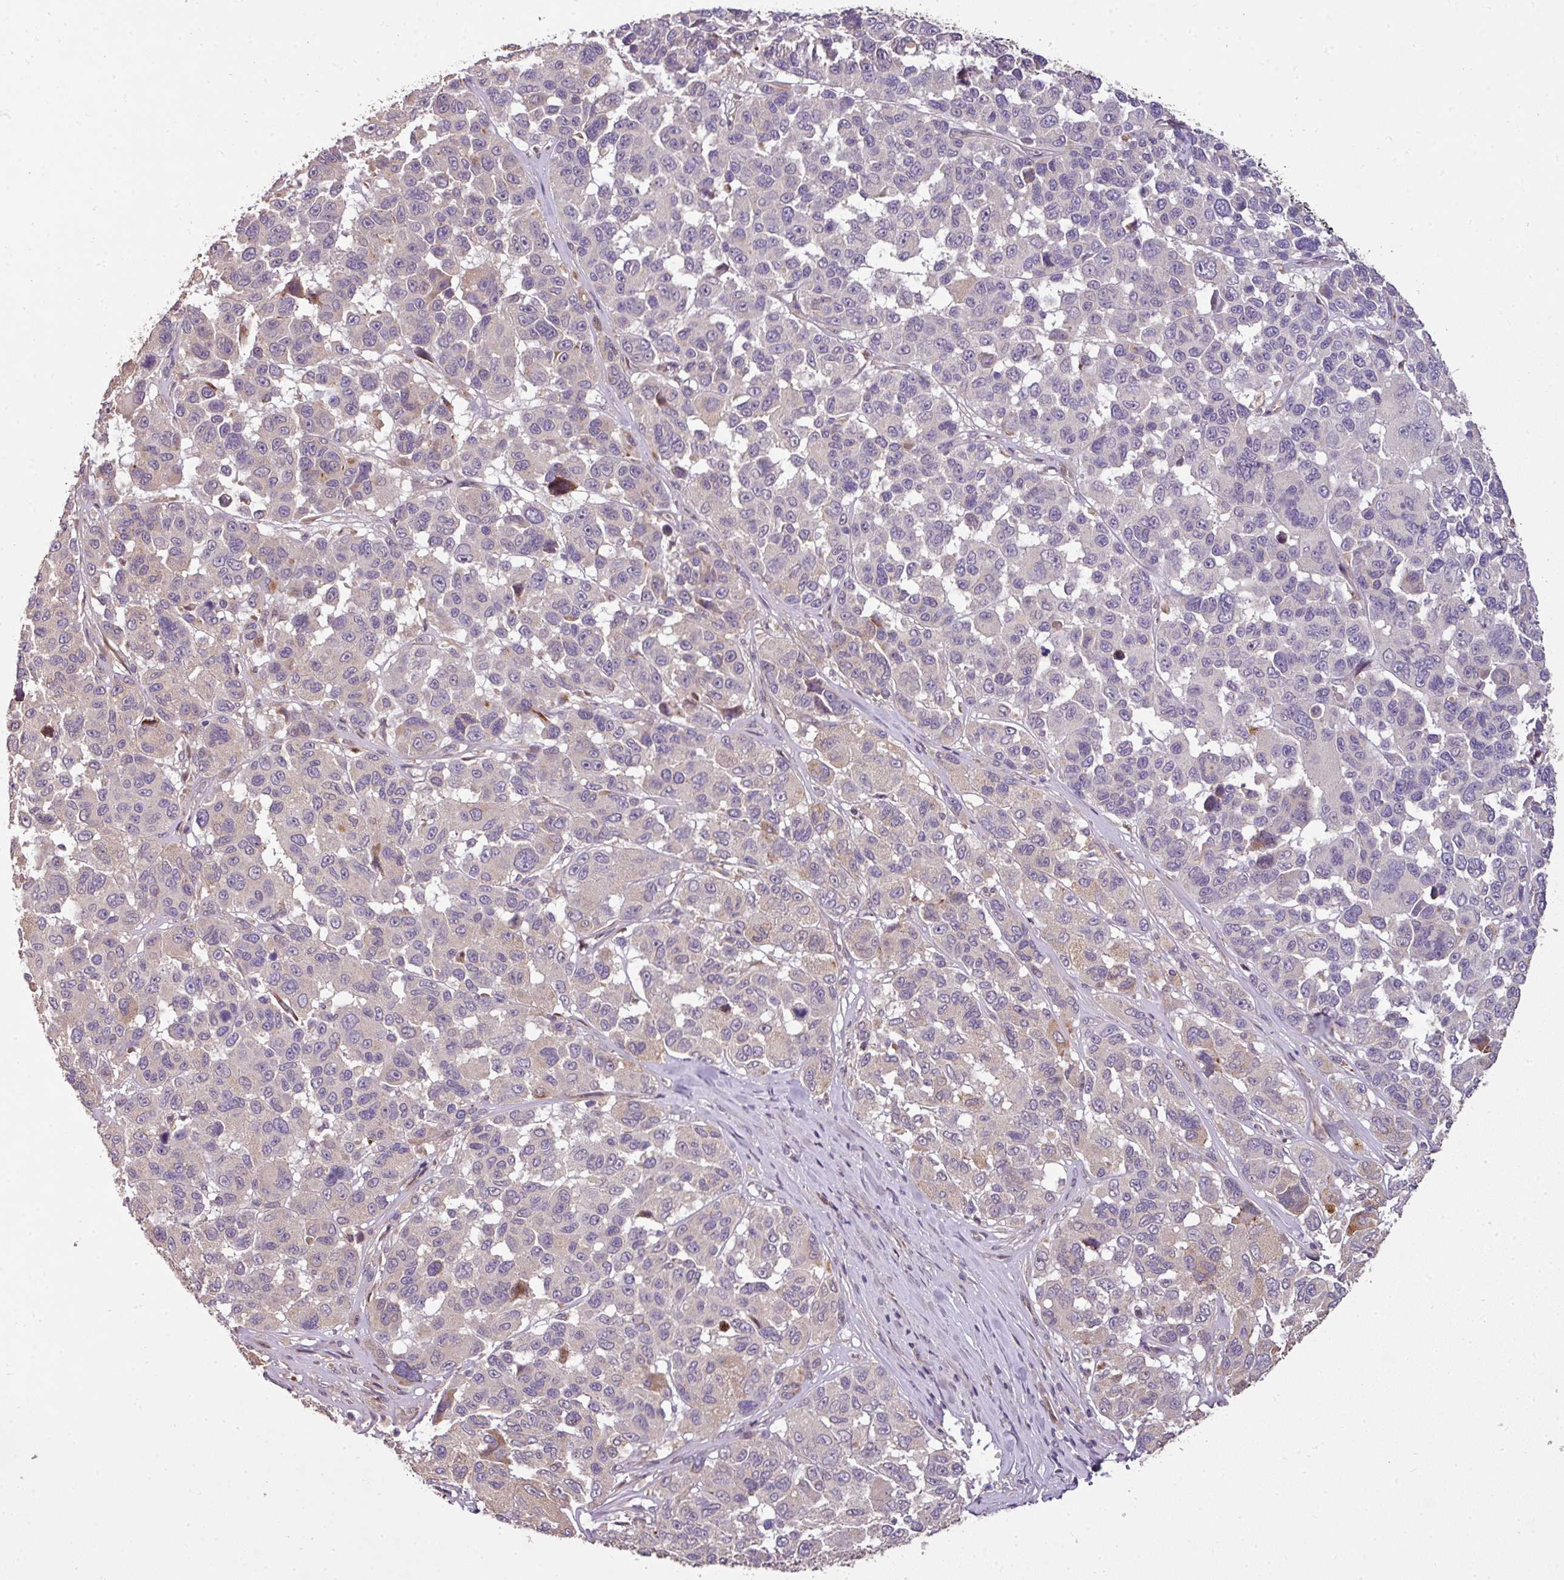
{"staining": {"intensity": "negative", "quantity": "none", "location": "none"}, "tissue": "melanoma", "cell_type": "Tumor cells", "image_type": "cancer", "snomed": [{"axis": "morphology", "description": "Malignant melanoma, NOS"}, {"axis": "topography", "description": "Skin"}], "caption": "Immunohistochemistry micrograph of neoplastic tissue: human malignant melanoma stained with DAB exhibits no significant protein expression in tumor cells. (Brightfield microscopy of DAB immunohistochemistry at high magnification).", "gene": "SPCS3", "patient": {"sex": "female", "age": 66}}